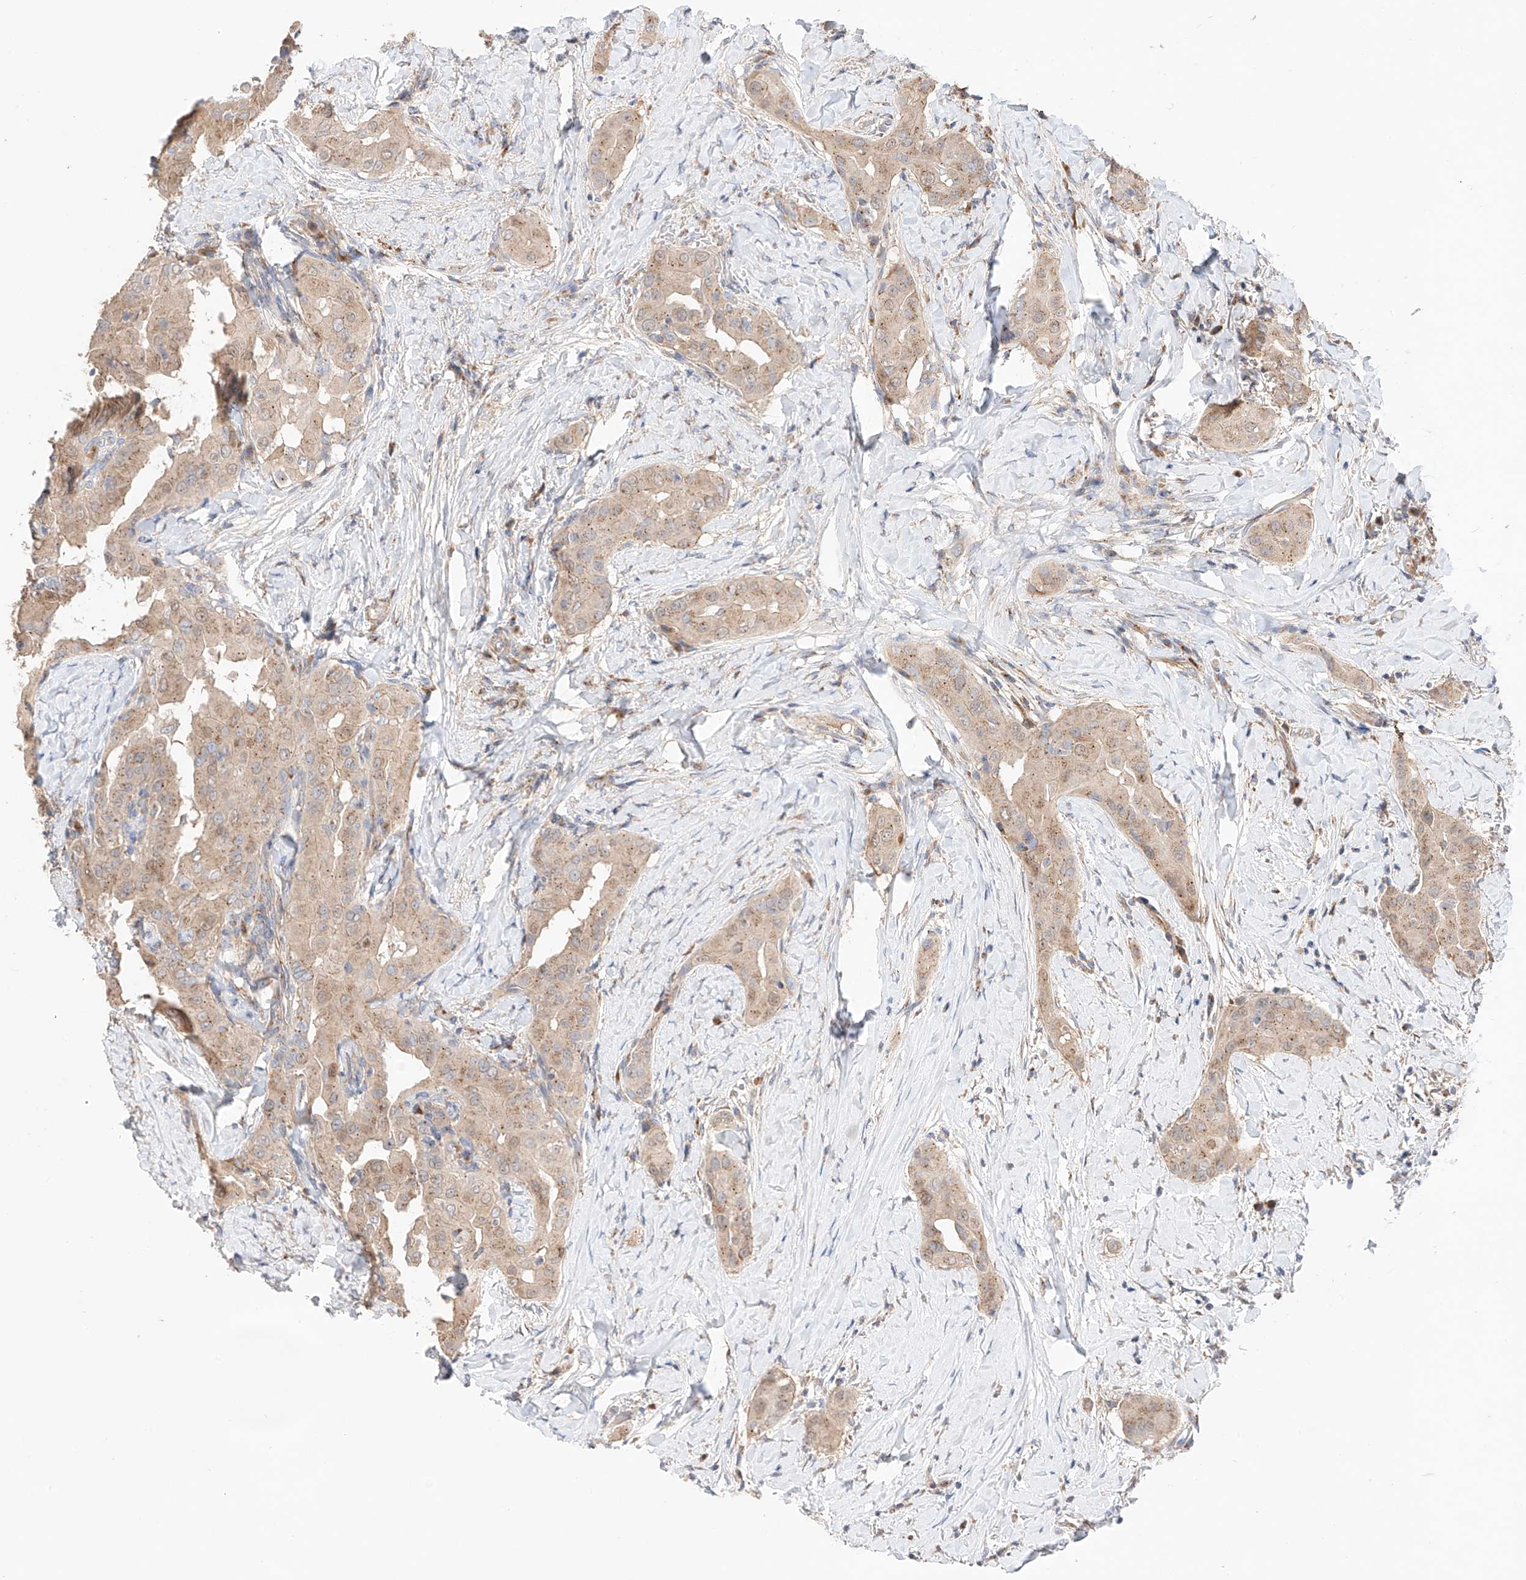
{"staining": {"intensity": "weak", "quantity": ">75%", "location": "cytoplasmic/membranous"}, "tissue": "thyroid cancer", "cell_type": "Tumor cells", "image_type": "cancer", "snomed": [{"axis": "morphology", "description": "Papillary adenocarcinoma, NOS"}, {"axis": "topography", "description": "Thyroid gland"}], "caption": "Thyroid cancer (papillary adenocarcinoma) stained with a protein marker exhibits weak staining in tumor cells.", "gene": "MOSPD1", "patient": {"sex": "male", "age": 33}}